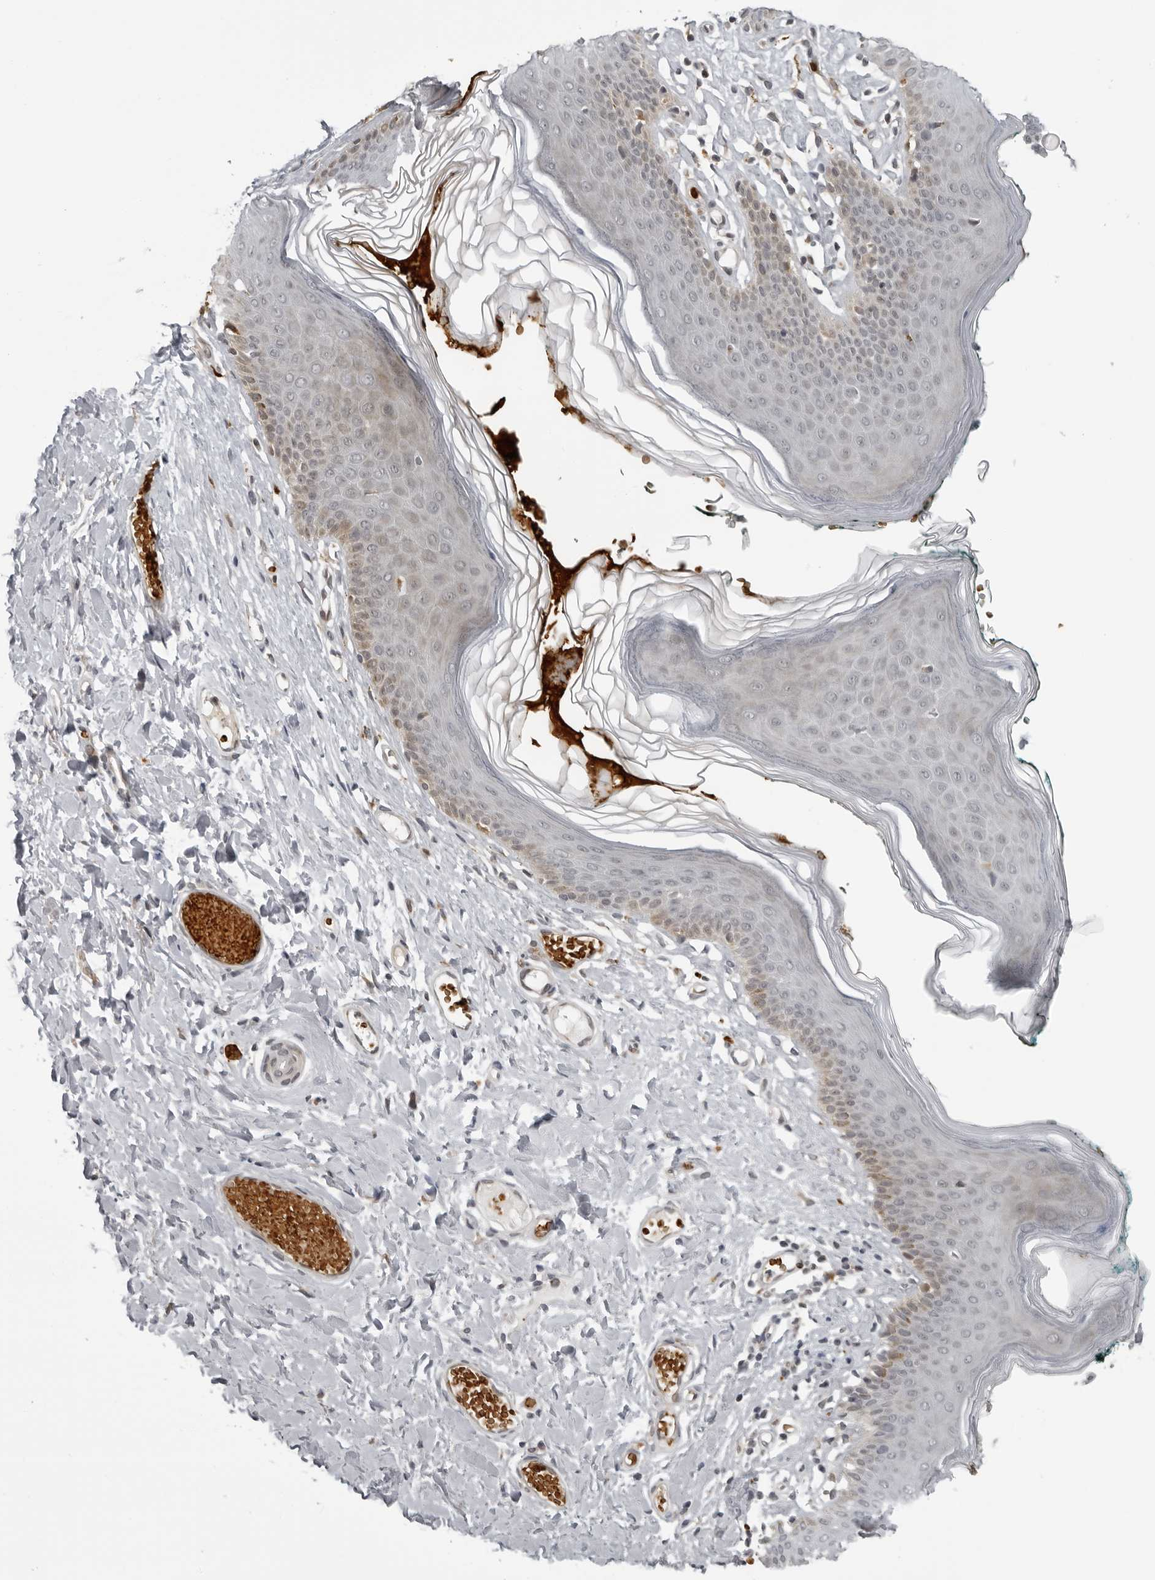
{"staining": {"intensity": "moderate", "quantity": "<25%", "location": "cytoplasmic/membranous"}, "tissue": "skin", "cell_type": "Epidermal cells", "image_type": "normal", "snomed": [{"axis": "morphology", "description": "Normal tissue, NOS"}, {"axis": "morphology", "description": "Inflammation, NOS"}, {"axis": "topography", "description": "Vulva"}], "caption": "High-power microscopy captured an IHC histopathology image of benign skin, revealing moderate cytoplasmic/membranous positivity in approximately <25% of epidermal cells. (Stains: DAB in brown, nuclei in blue, Microscopy: brightfield microscopy at high magnification).", "gene": "THOP1", "patient": {"sex": "female", "age": 84}}